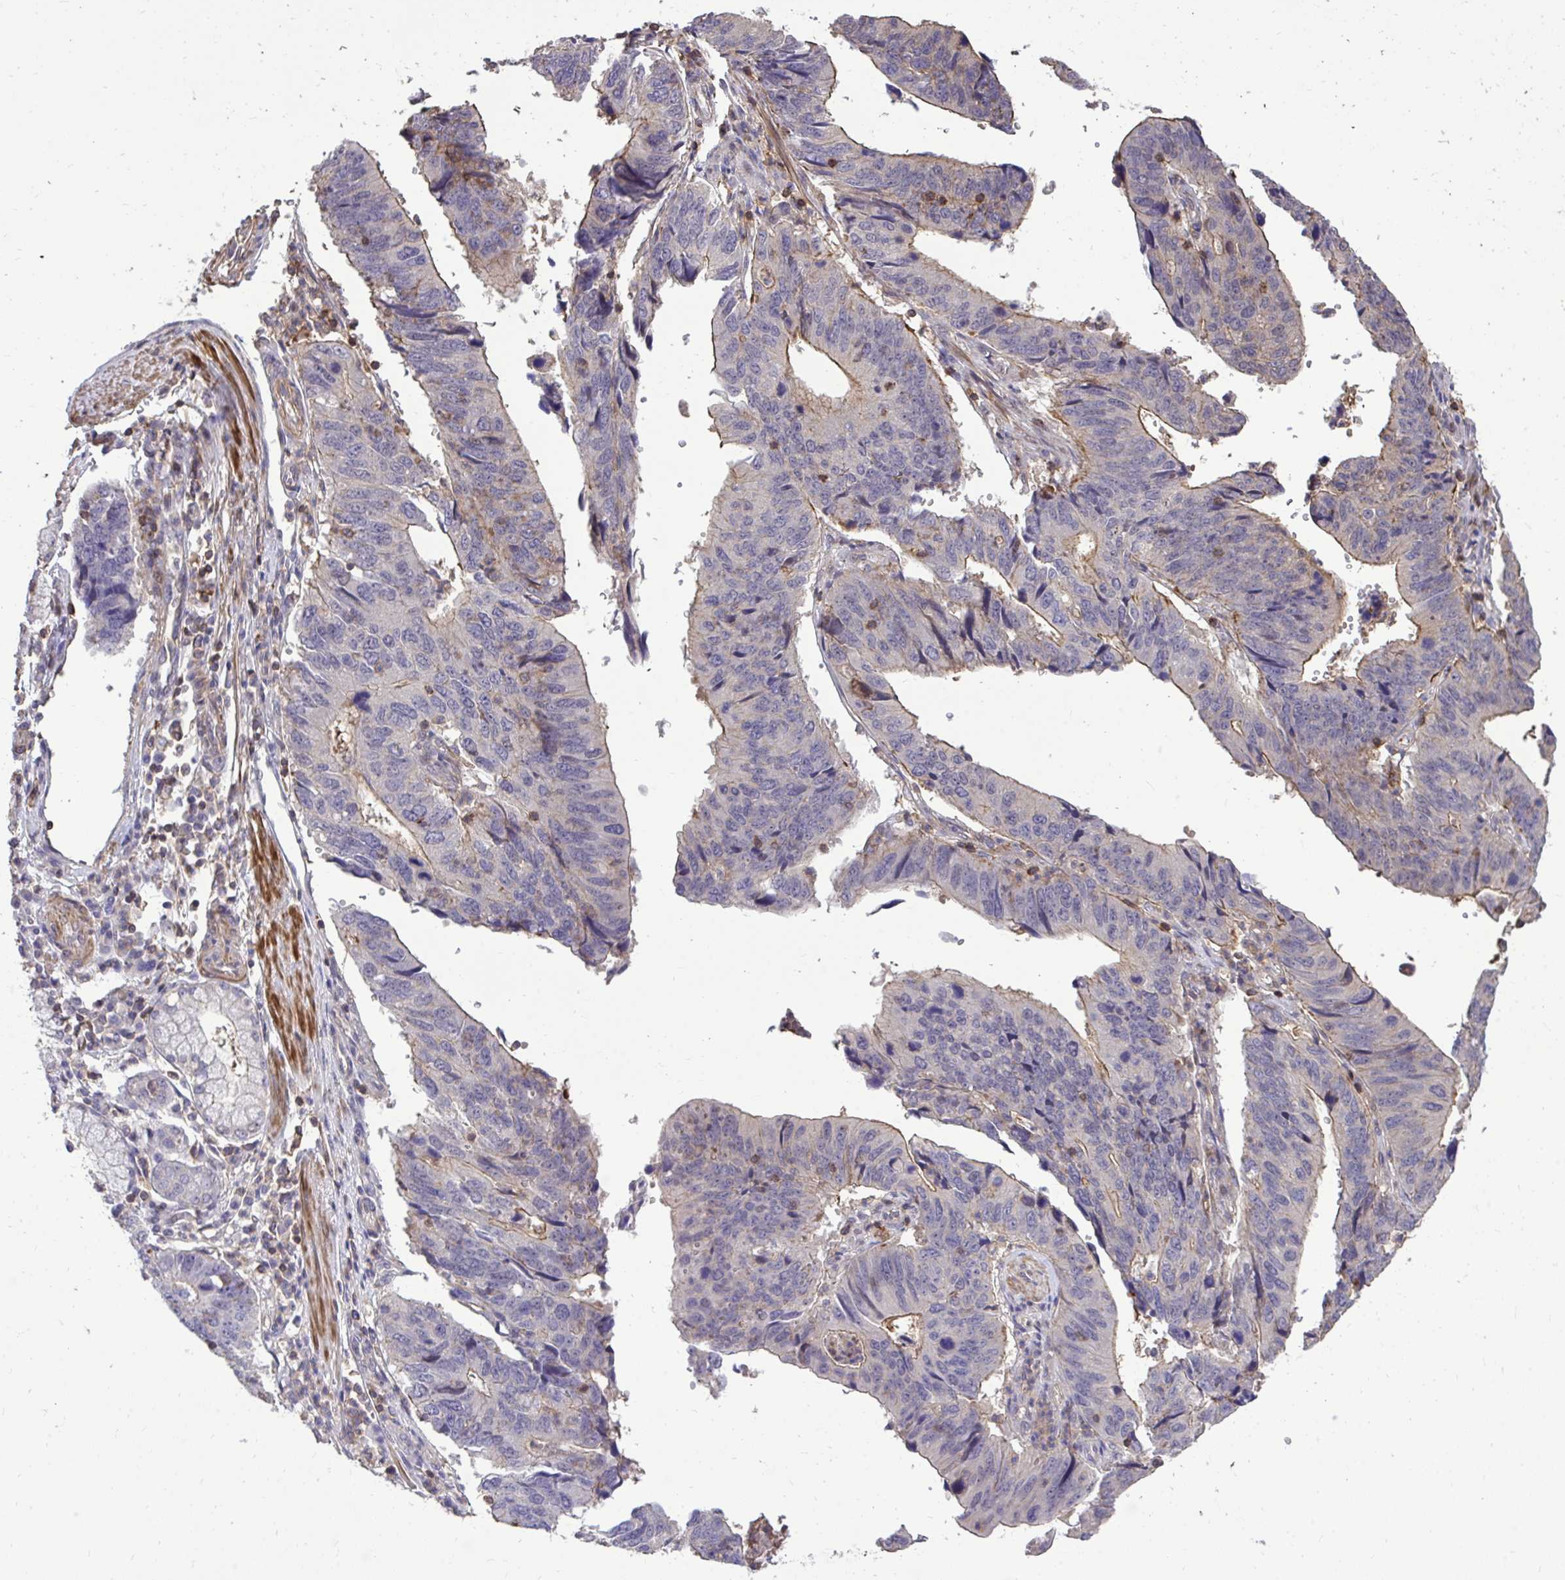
{"staining": {"intensity": "moderate", "quantity": "<25%", "location": "cytoplasmic/membranous"}, "tissue": "stomach cancer", "cell_type": "Tumor cells", "image_type": "cancer", "snomed": [{"axis": "morphology", "description": "Adenocarcinoma, NOS"}, {"axis": "topography", "description": "Stomach"}], "caption": "IHC (DAB) staining of stomach adenocarcinoma exhibits moderate cytoplasmic/membranous protein positivity in approximately <25% of tumor cells.", "gene": "IGFL2", "patient": {"sex": "male", "age": 59}}